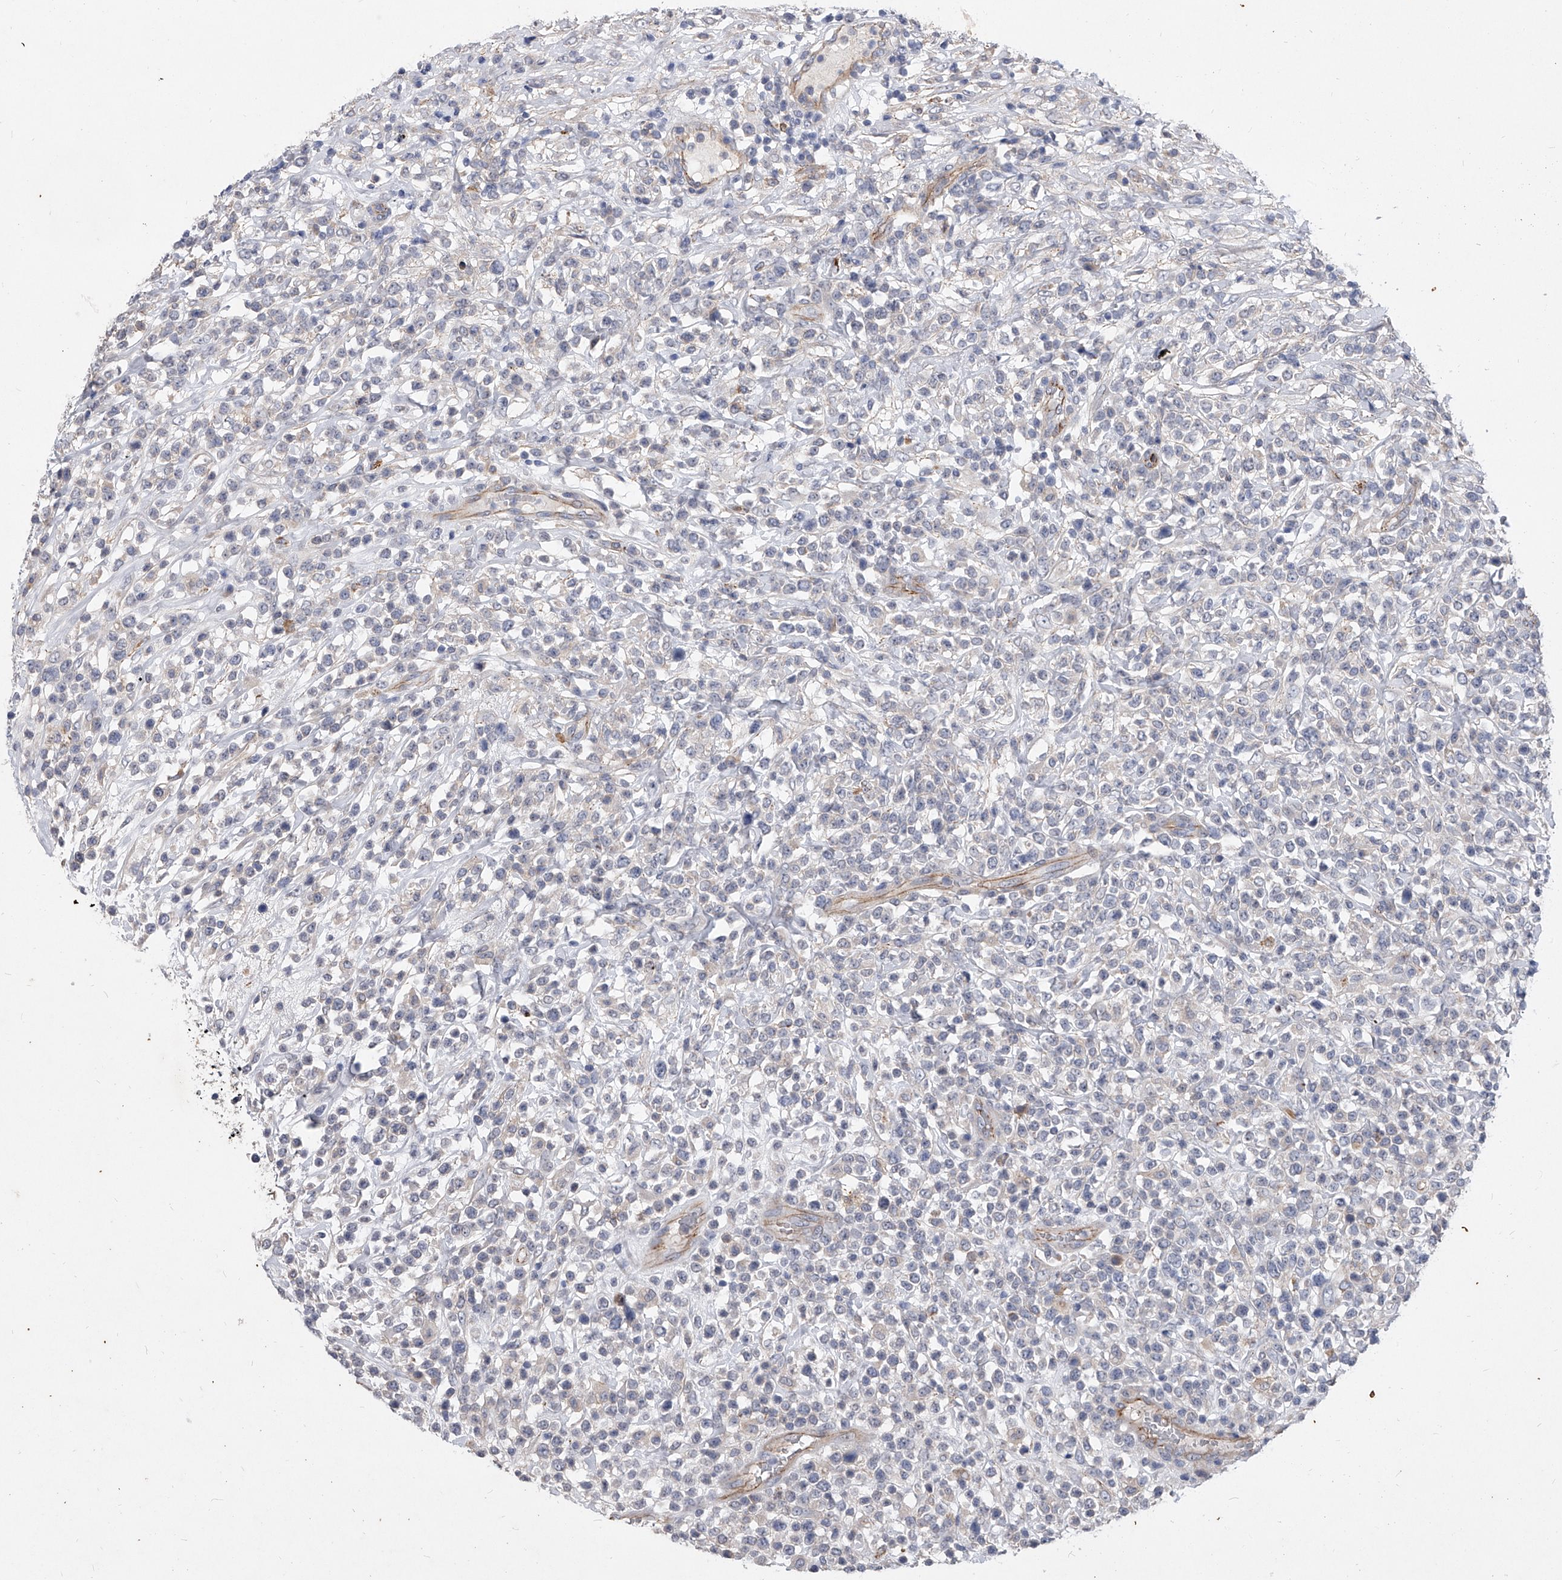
{"staining": {"intensity": "negative", "quantity": "none", "location": "none"}, "tissue": "lymphoma", "cell_type": "Tumor cells", "image_type": "cancer", "snomed": [{"axis": "morphology", "description": "Malignant lymphoma, non-Hodgkin's type, High grade"}, {"axis": "topography", "description": "Colon"}], "caption": "This is an immunohistochemistry (IHC) histopathology image of high-grade malignant lymphoma, non-Hodgkin's type. There is no positivity in tumor cells.", "gene": "MINDY4", "patient": {"sex": "female", "age": 53}}